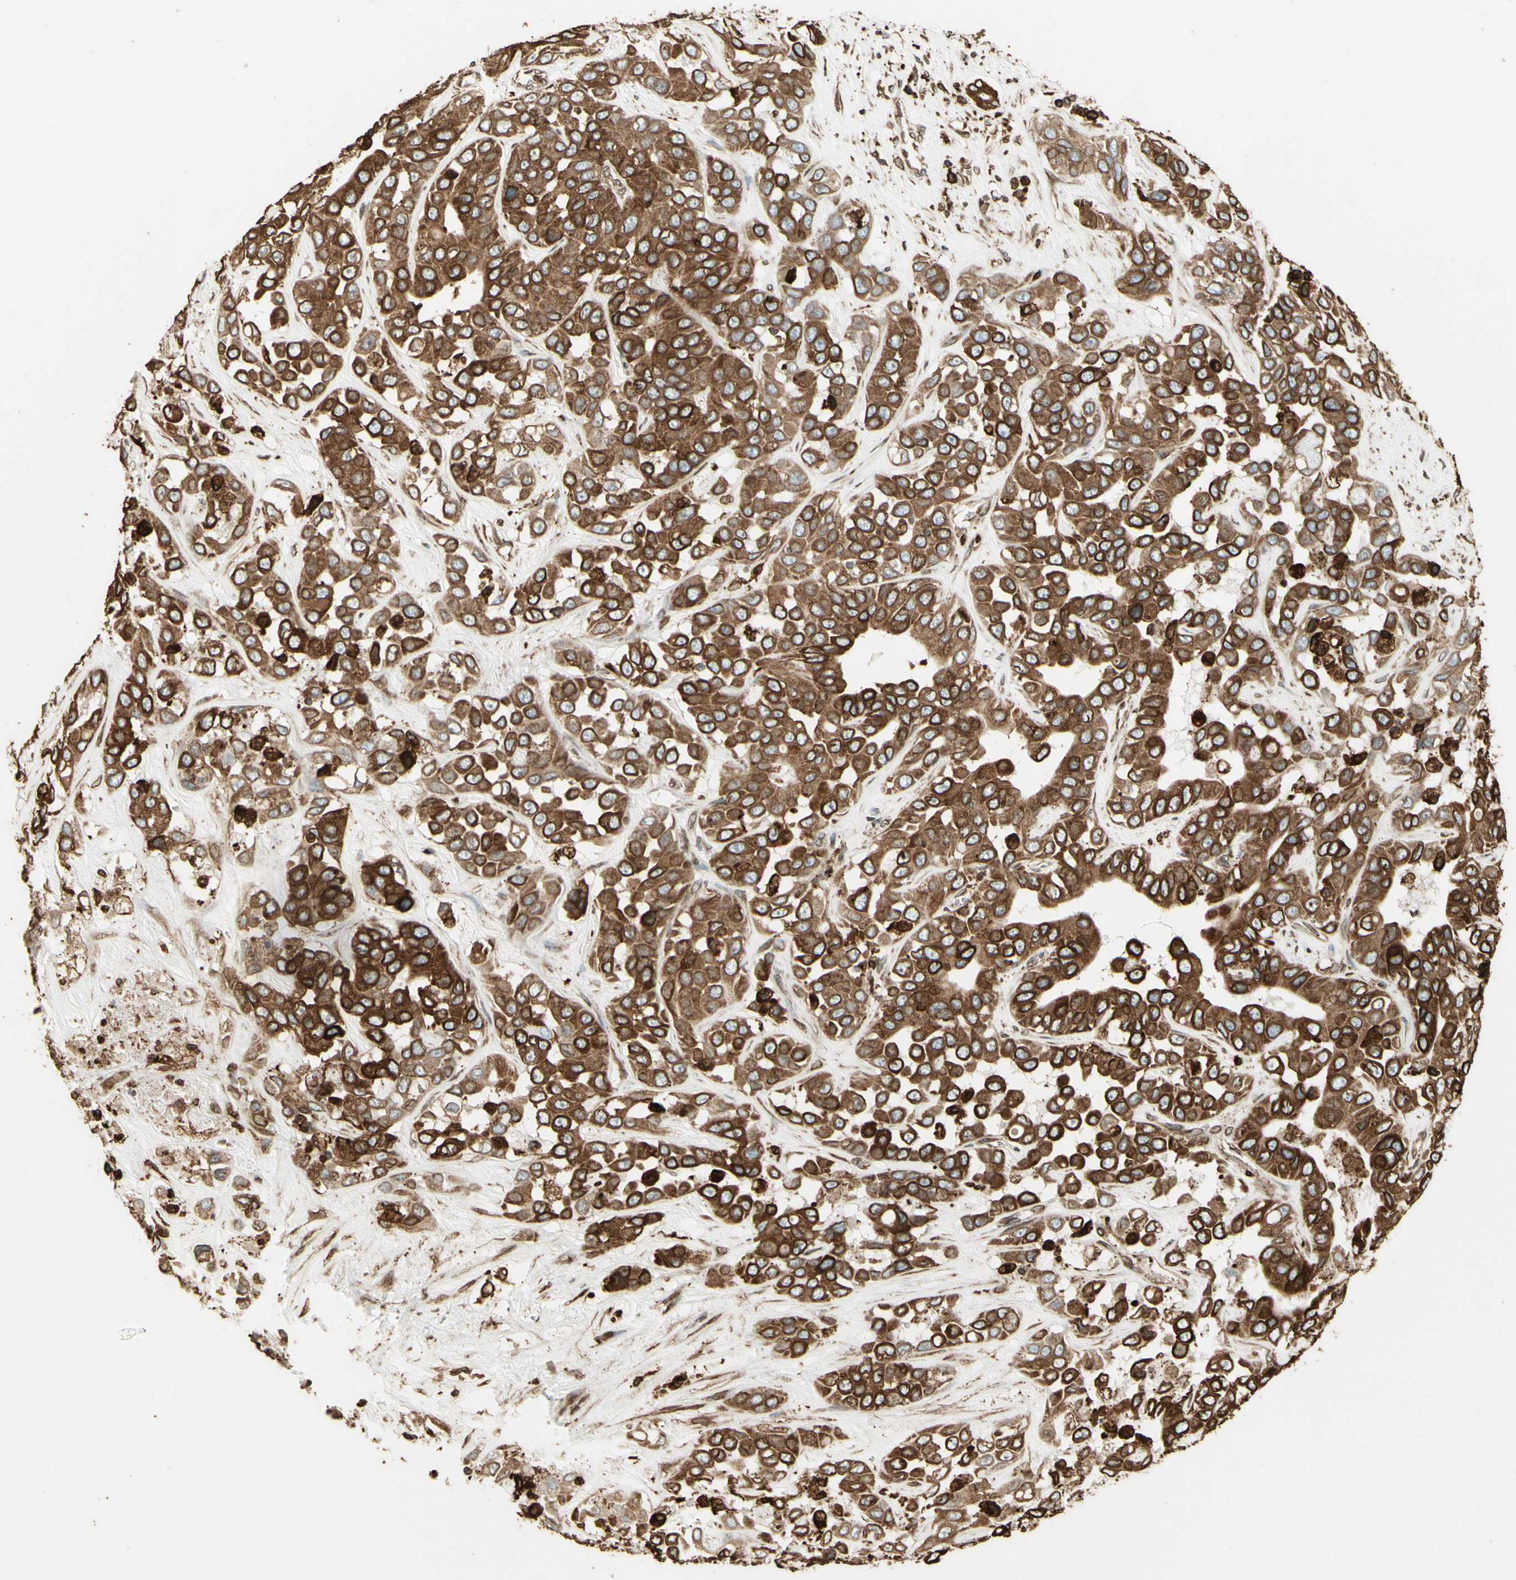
{"staining": {"intensity": "moderate", "quantity": ">75%", "location": "cytoplasmic/membranous"}, "tissue": "liver cancer", "cell_type": "Tumor cells", "image_type": "cancer", "snomed": [{"axis": "morphology", "description": "Cholangiocarcinoma"}, {"axis": "topography", "description": "Liver"}], "caption": "Human liver cholangiocarcinoma stained with a brown dye shows moderate cytoplasmic/membranous positive expression in about >75% of tumor cells.", "gene": "CANX", "patient": {"sex": "female", "age": 52}}